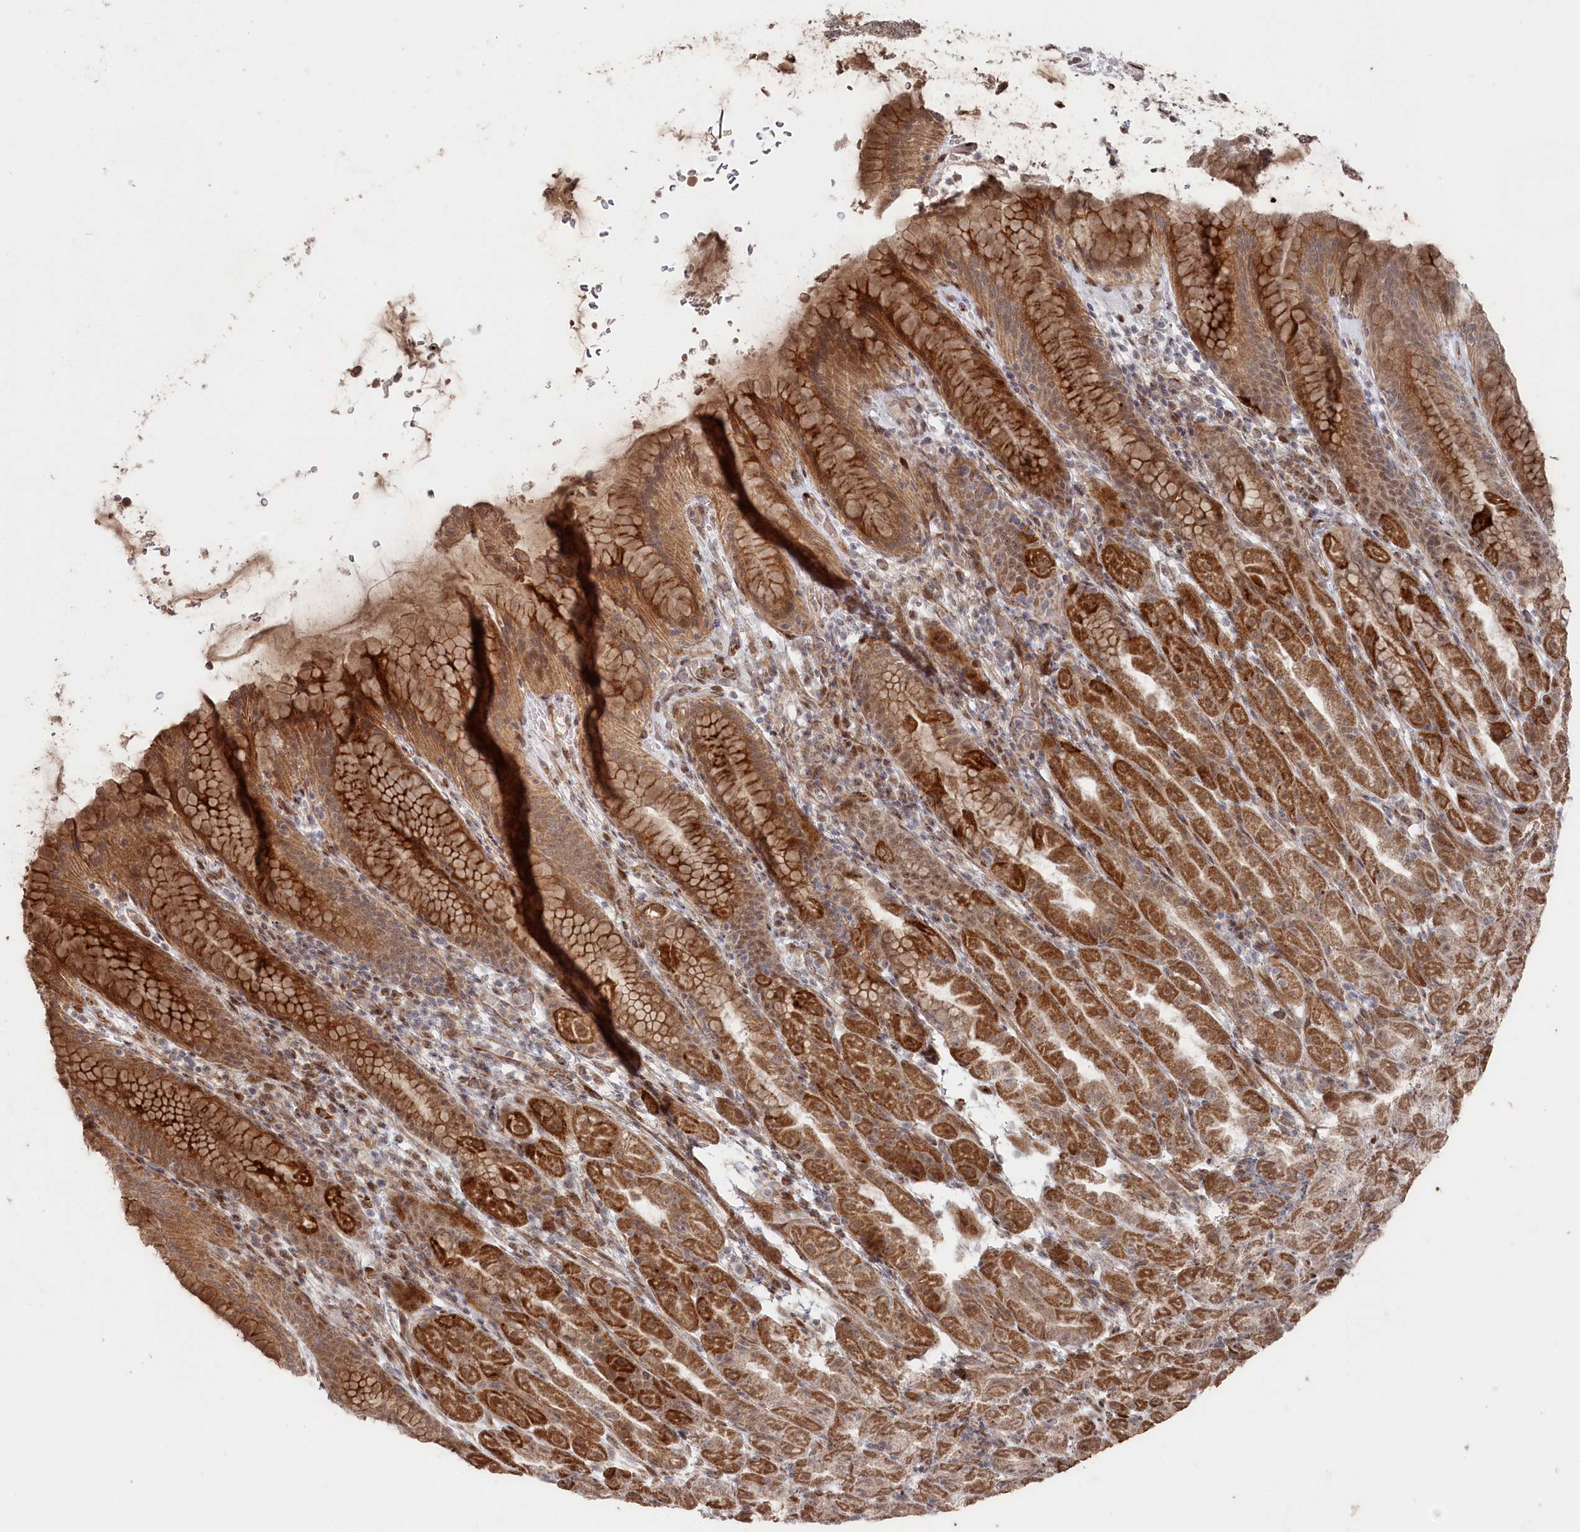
{"staining": {"intensity": "strong", "quantity": ">75%", "location": "cytoplasmic/membranous,nuclear"}, "tissue": "stomach", "cell_type": "Glandular cells", "image_type": "normal", "snomed": [{"axis": "morphology", "description": "Normal tissue, NOS"}, {"axis": "topography", "description": "Stomach"}], "caption": "High-power microscopy captured an IHC image of normal stomach, revealing strong cytoplasmic/membranous,nuclear expression in approximately >75% of glandular cells. (DAB (3,3'-diaminobenzidine) IHC, brown staining for protein, blue staining for nuclei).", "gene": "POLR3A", "patient": {"sex": "female", "age": 79}}